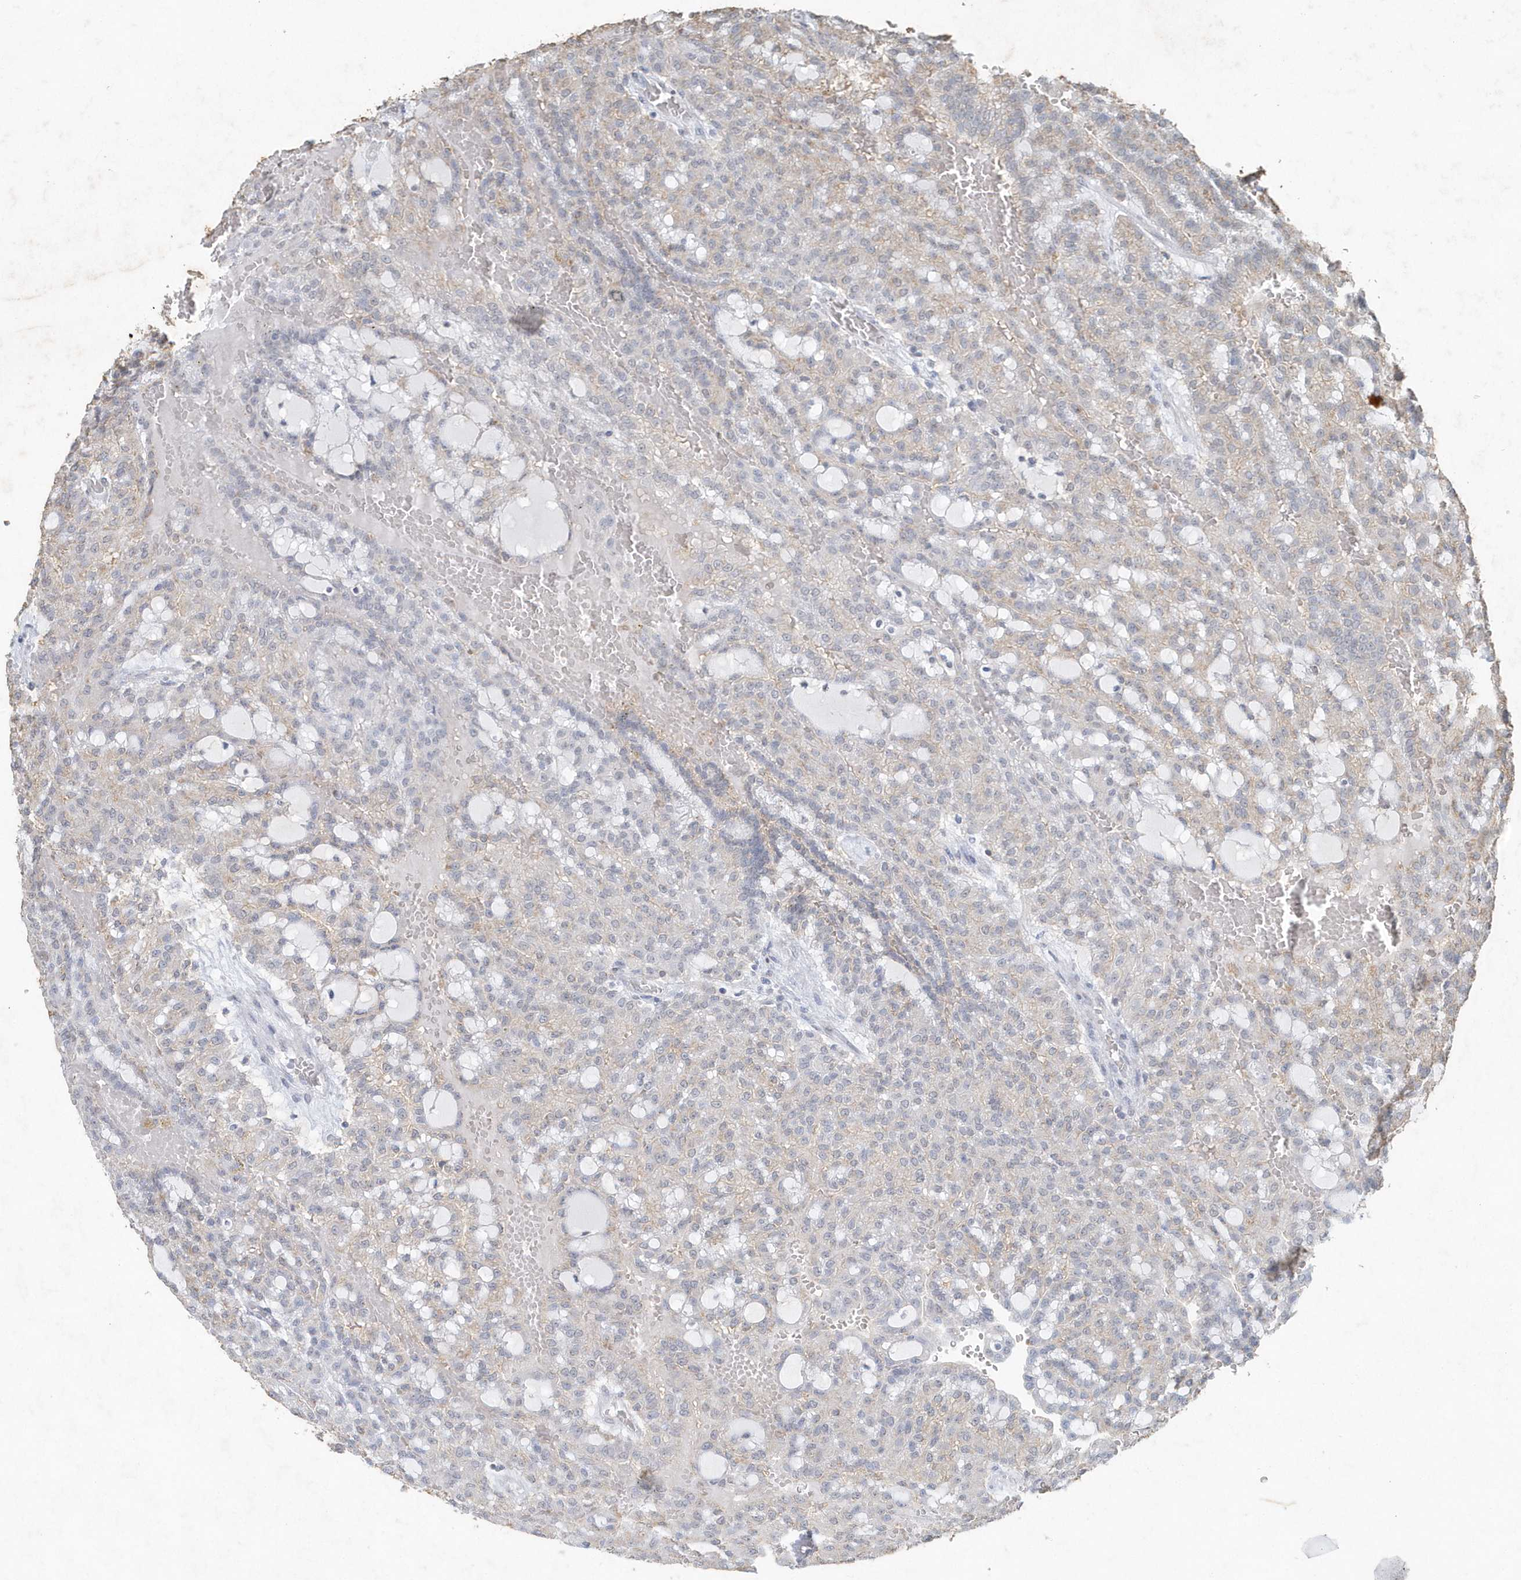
{"staining": {"intensity": "weak", "quantity": "<25%", "location": "cytoplasmic/membranous"}, "tissue": "renal cancer", "cell_type": "Tumor cells", "image_type": "cancer", "snomed": [{"axis": "morphology", "description": "Adenocarcinoma, NOS"}, {"axis": "topography", "description": "Kidney"}], "caption": "A high-resolution photomicrograph shows immunohistochemistry (IHC) staining of renal adenocarcinoma, which exhibits no significant positivity in tumor cells.", "gene": "PDCD1", "patient": {"sex": "male", "age": 63}}